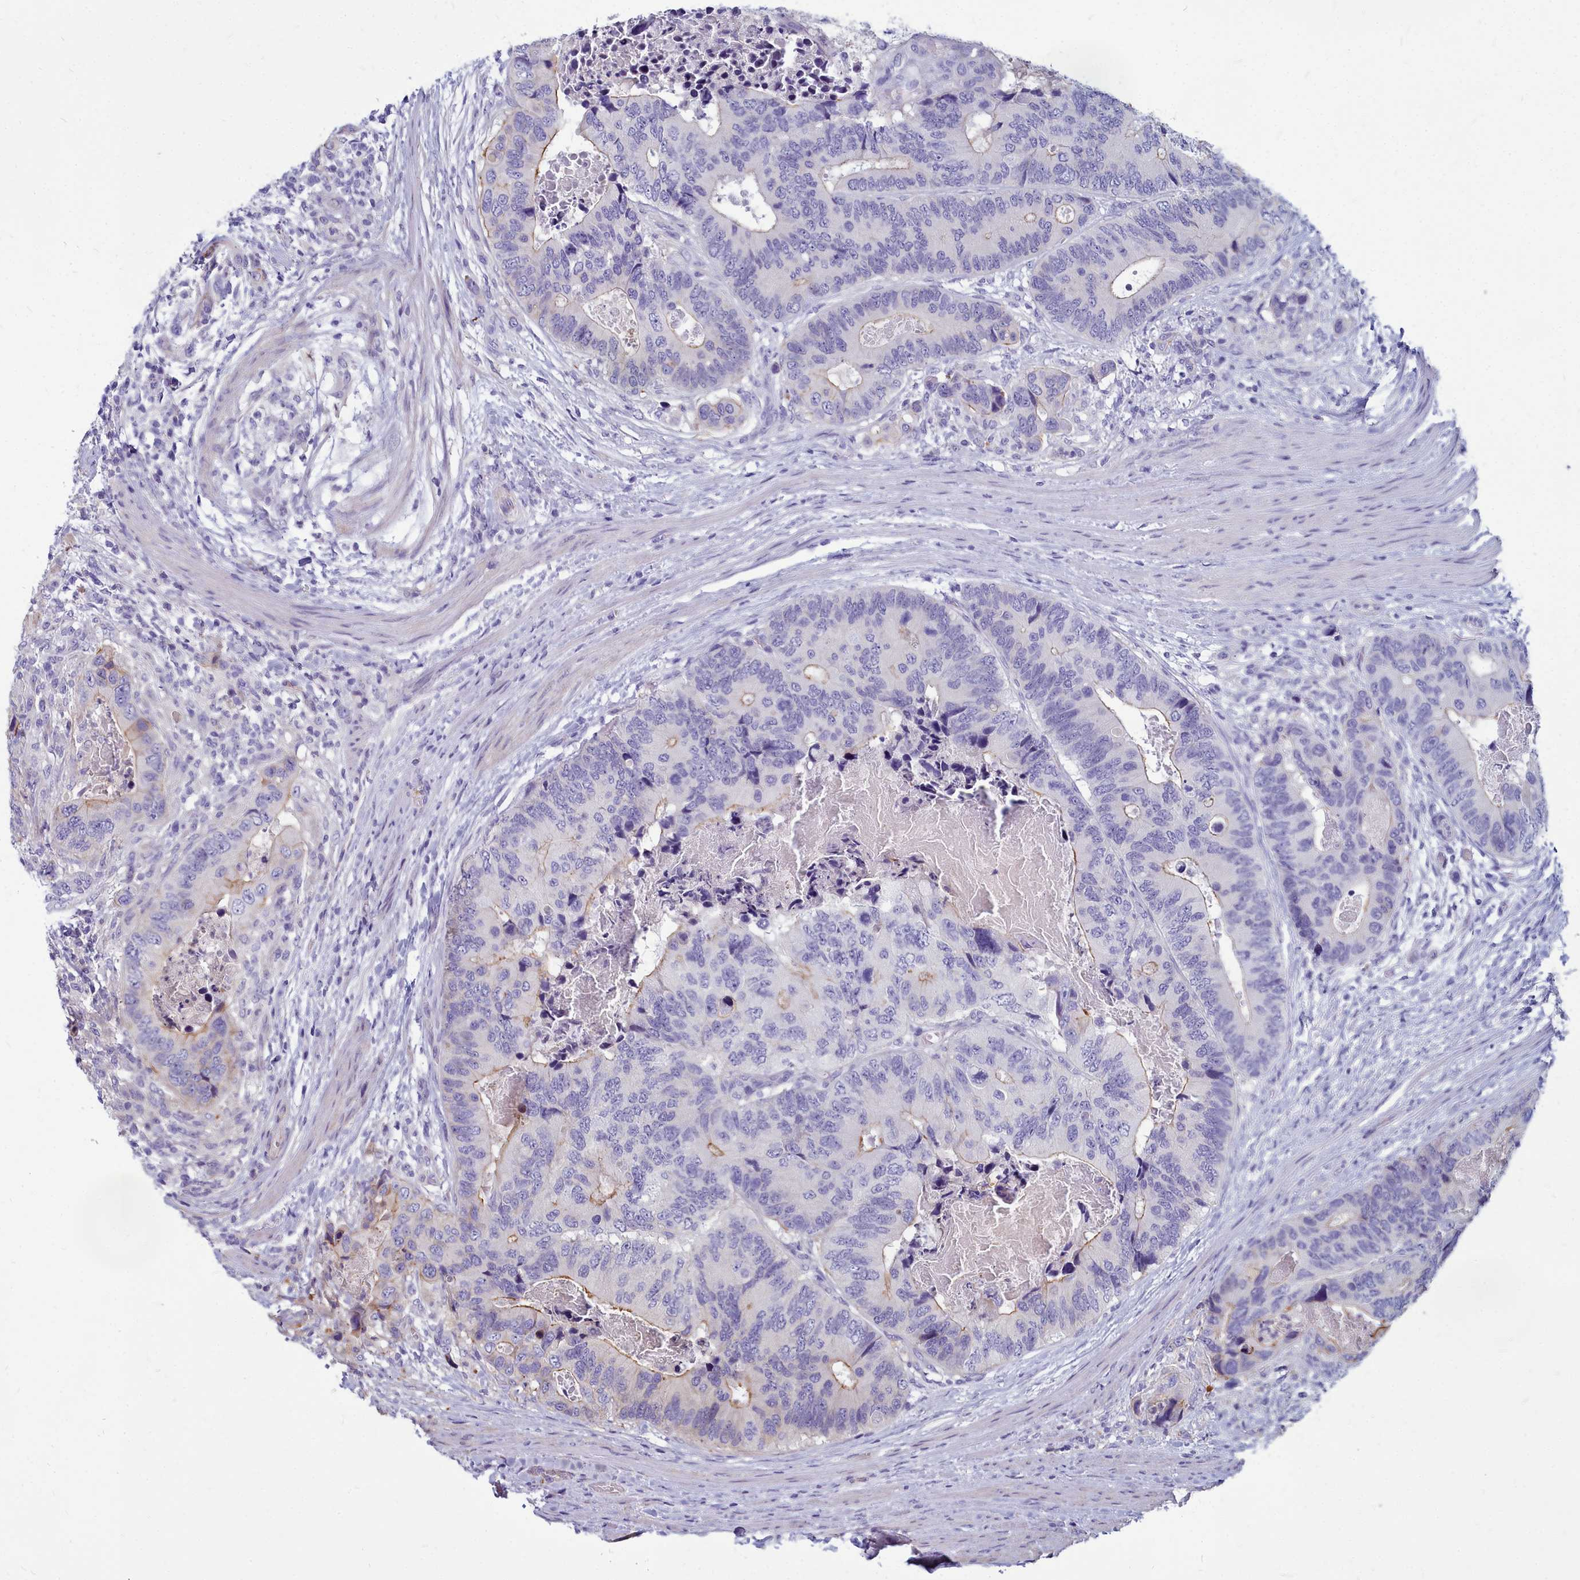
{"staining": {"intensity": "negative", "quantity": "none", "location": "none"}, "tissue": "colorectal cancer", "cell_type": "Tumor cells", "image_type": "cancer", "snomed": [{"axis": "morphology", "description": "Adenocarcinoma, NOS"}, {"axis": "topography", "description": "Colon"}], "caption": "Immunohistochemical staining of colorectal adenocarcinoma demonstrates no significant staining in tumor cells.", "gene": "TTC5", "patient": {"sex": "male", "age": 84}}